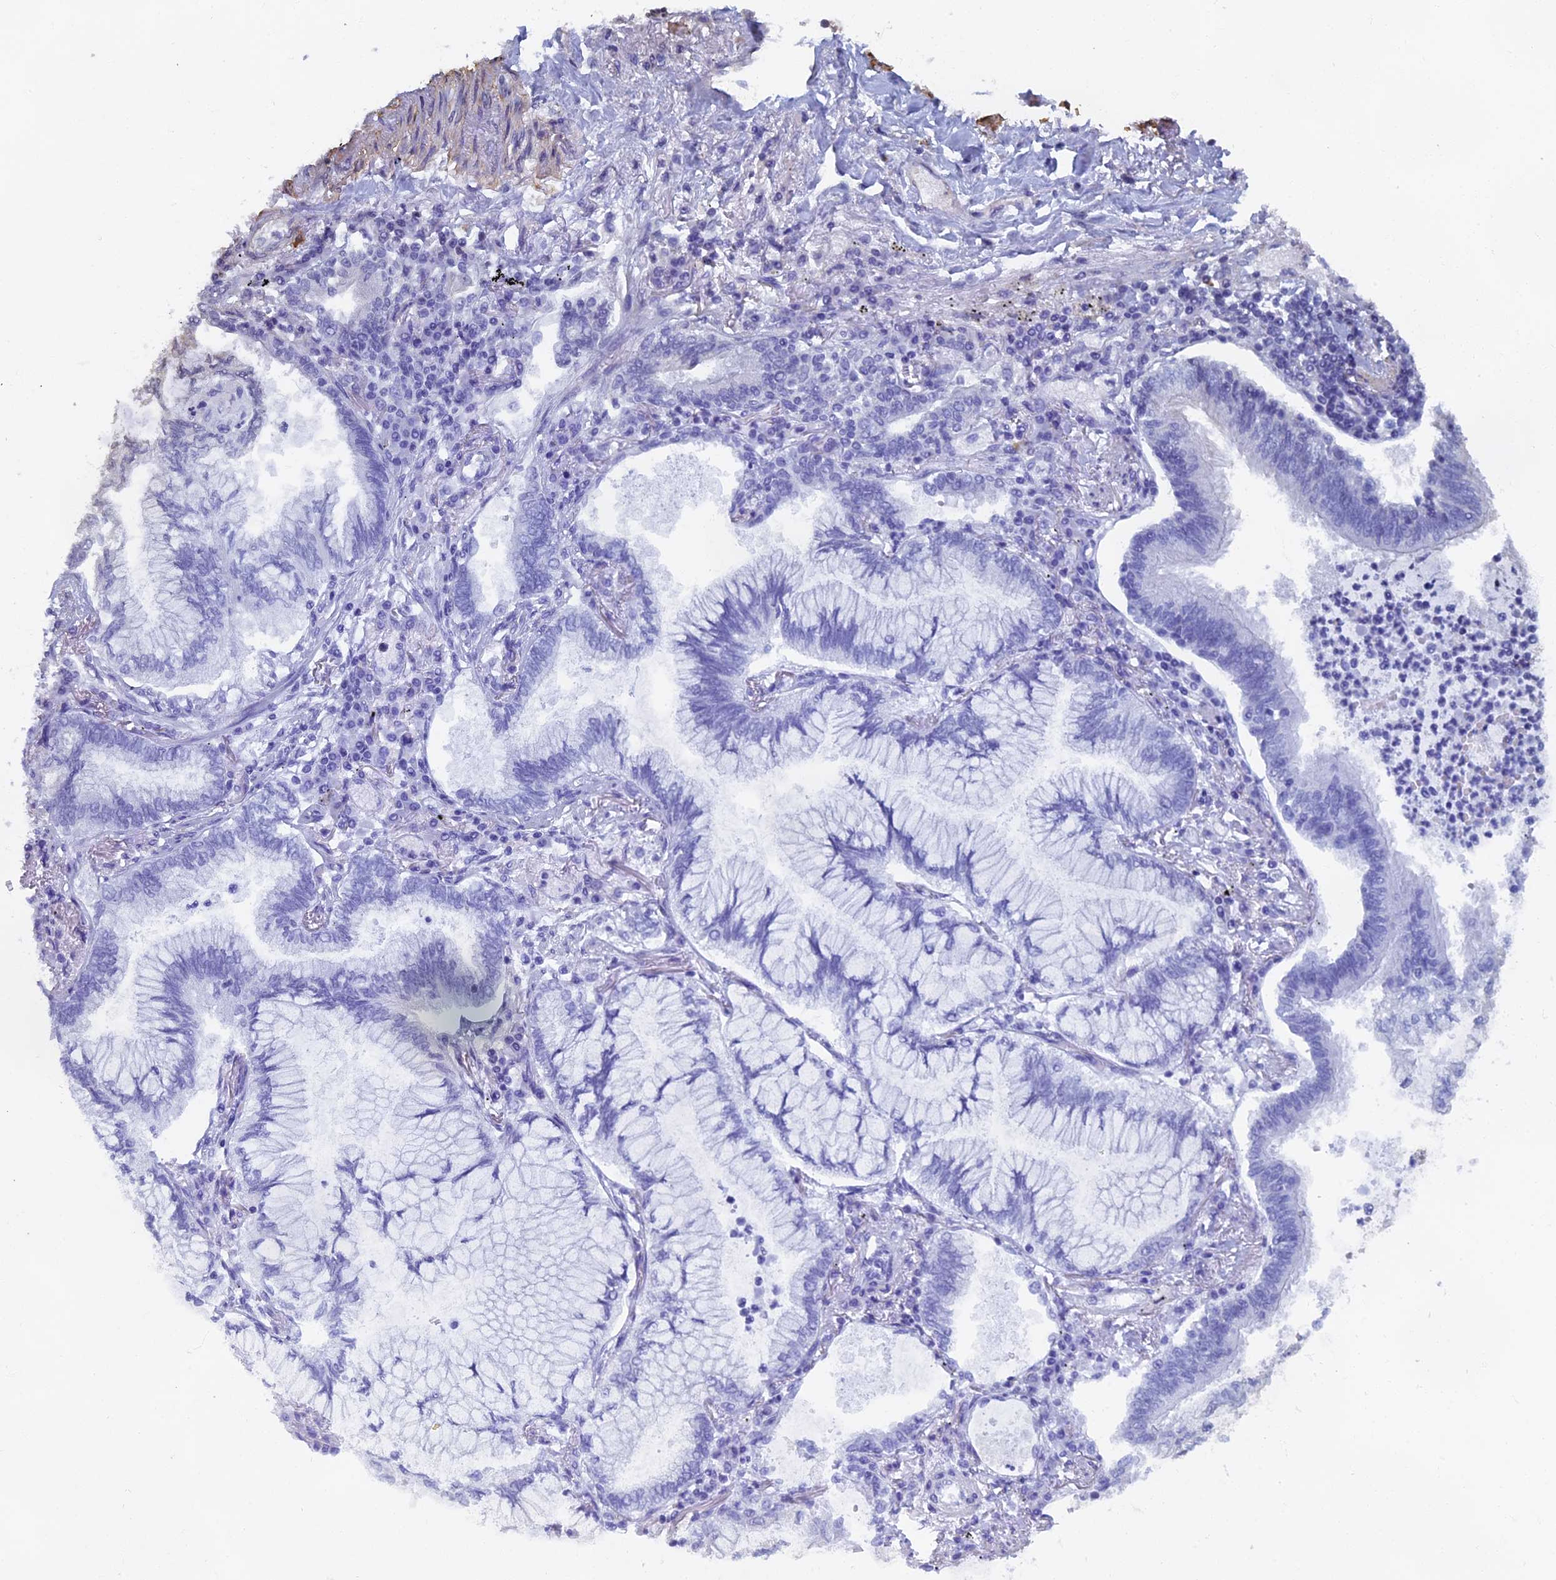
{"staining": {"intensity": "negative", "quantity": "none", "location": "none"}, "tissue": "lung cancer", "cell_type": "Tumor cells", "image_type": "cancer", "snomed": [{"axis": "morphology", "description": "Adenocarcinoma, NOS"}, {"axis": "topography", "description": "Lung"}], "caption": "The micrograph displays no staining of tumor cells in adenocarcinoma (lung).", "gene": "CTDP1", "patient": {"sex": "female", "age": 70}}